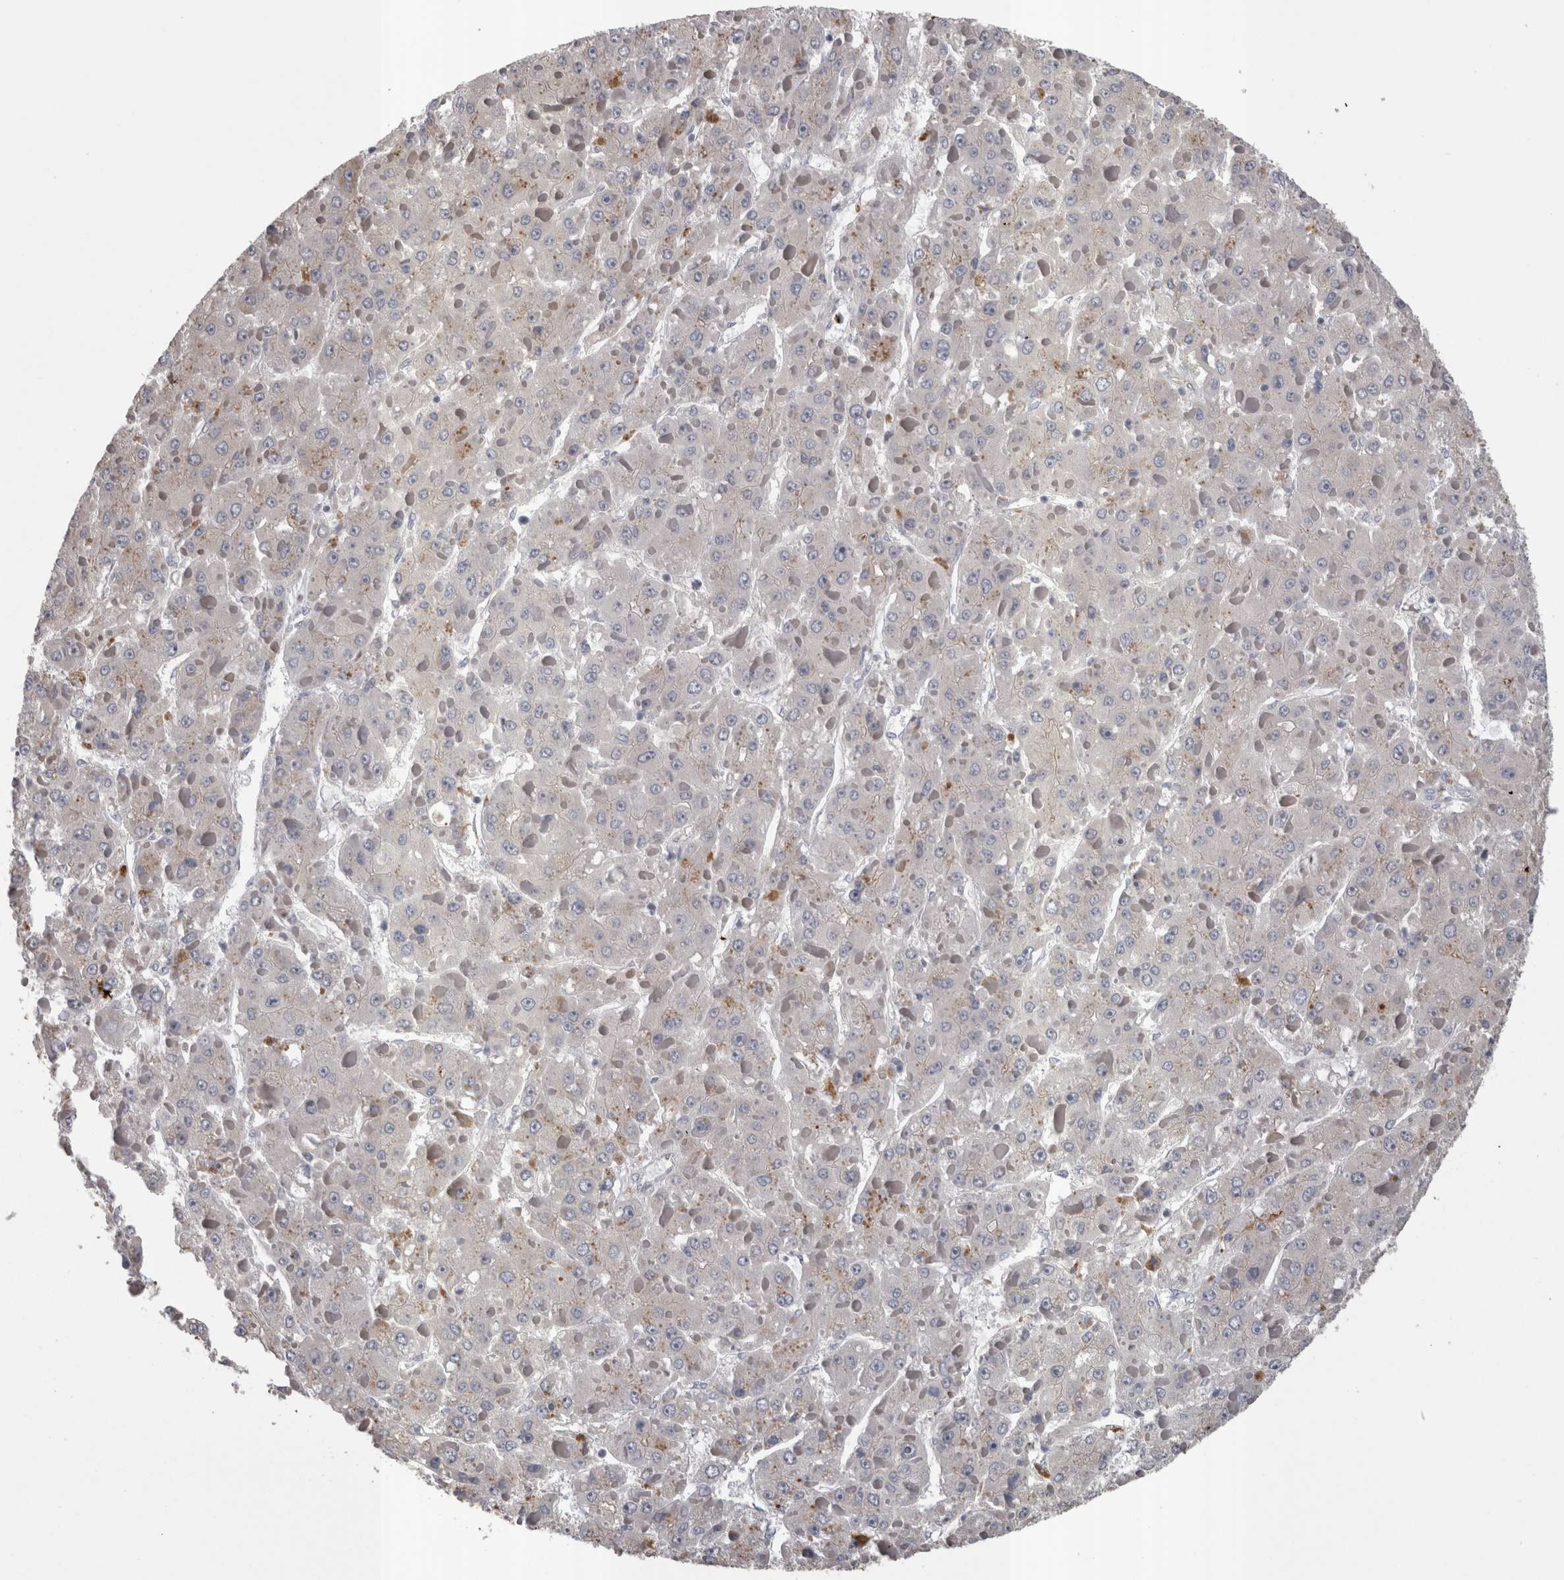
{"staining": {"intensity": "negative", "quantity": "none", "location": "none"}, "tissue": "liver cancer", "cell_type": "Tumor cells", "image_type": "cancer", "snomed": [{"axis": "morphology", "description": "Carcinoma, Hepatocellular, NOS"}, {"axis": "topography", "description": "Liver"}], "caption": "Image shows no protein positivity in tumor cells of liver cancer tissue. (DAB (3,3'-diaminobenzidine) IHC visualized using brightfield microscopy, high magnification).", "gene": "STC1", "patient": {"sex": "female", "age": 73}}